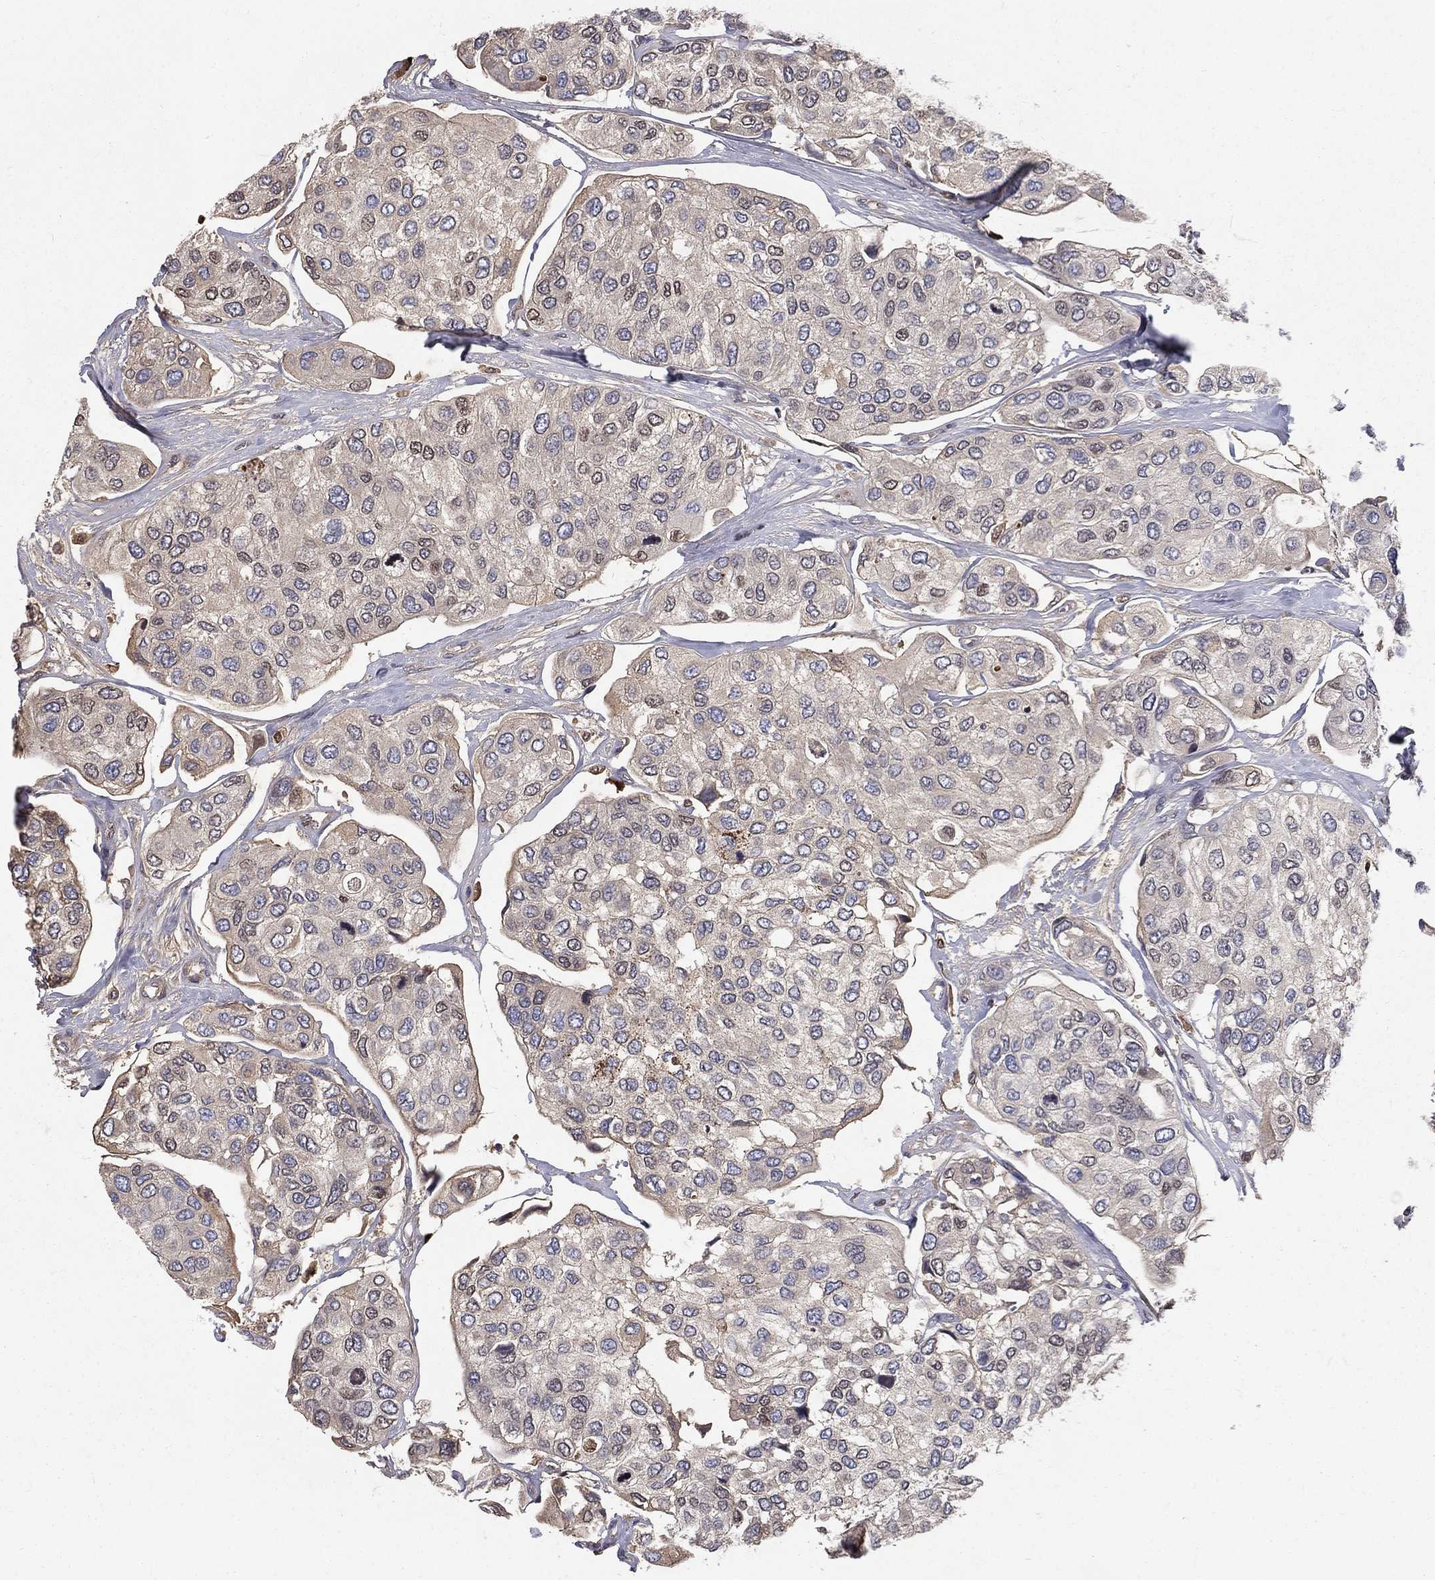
{"staining": {"intensity": "strong", "quantity": "<25%", "location": "cytoplasmic/membranous"}, "tissue": "urothelial cancer", "cell_type": "Tumor cells", "image_type": "cancer", "snomed": [{"axis": "morphology", "description": "Urothelial carcinoma, High grade"}, {"axis": "topography", "description": "Urinary bladder"}], "caption": "Urothelial carcinoma (high-grade) tissue exhibits strong cytoplasmic/membranous positivity in approximately <25% of tumor cells The staining is performed using DAB (3,3'-diaminobenzidine) brown chromogen to label protein expression. The nuclei are counter-stained blue using hematoxylin.", "gene": "EPDR1", "patient": {"sex": "male", "age": 77}}